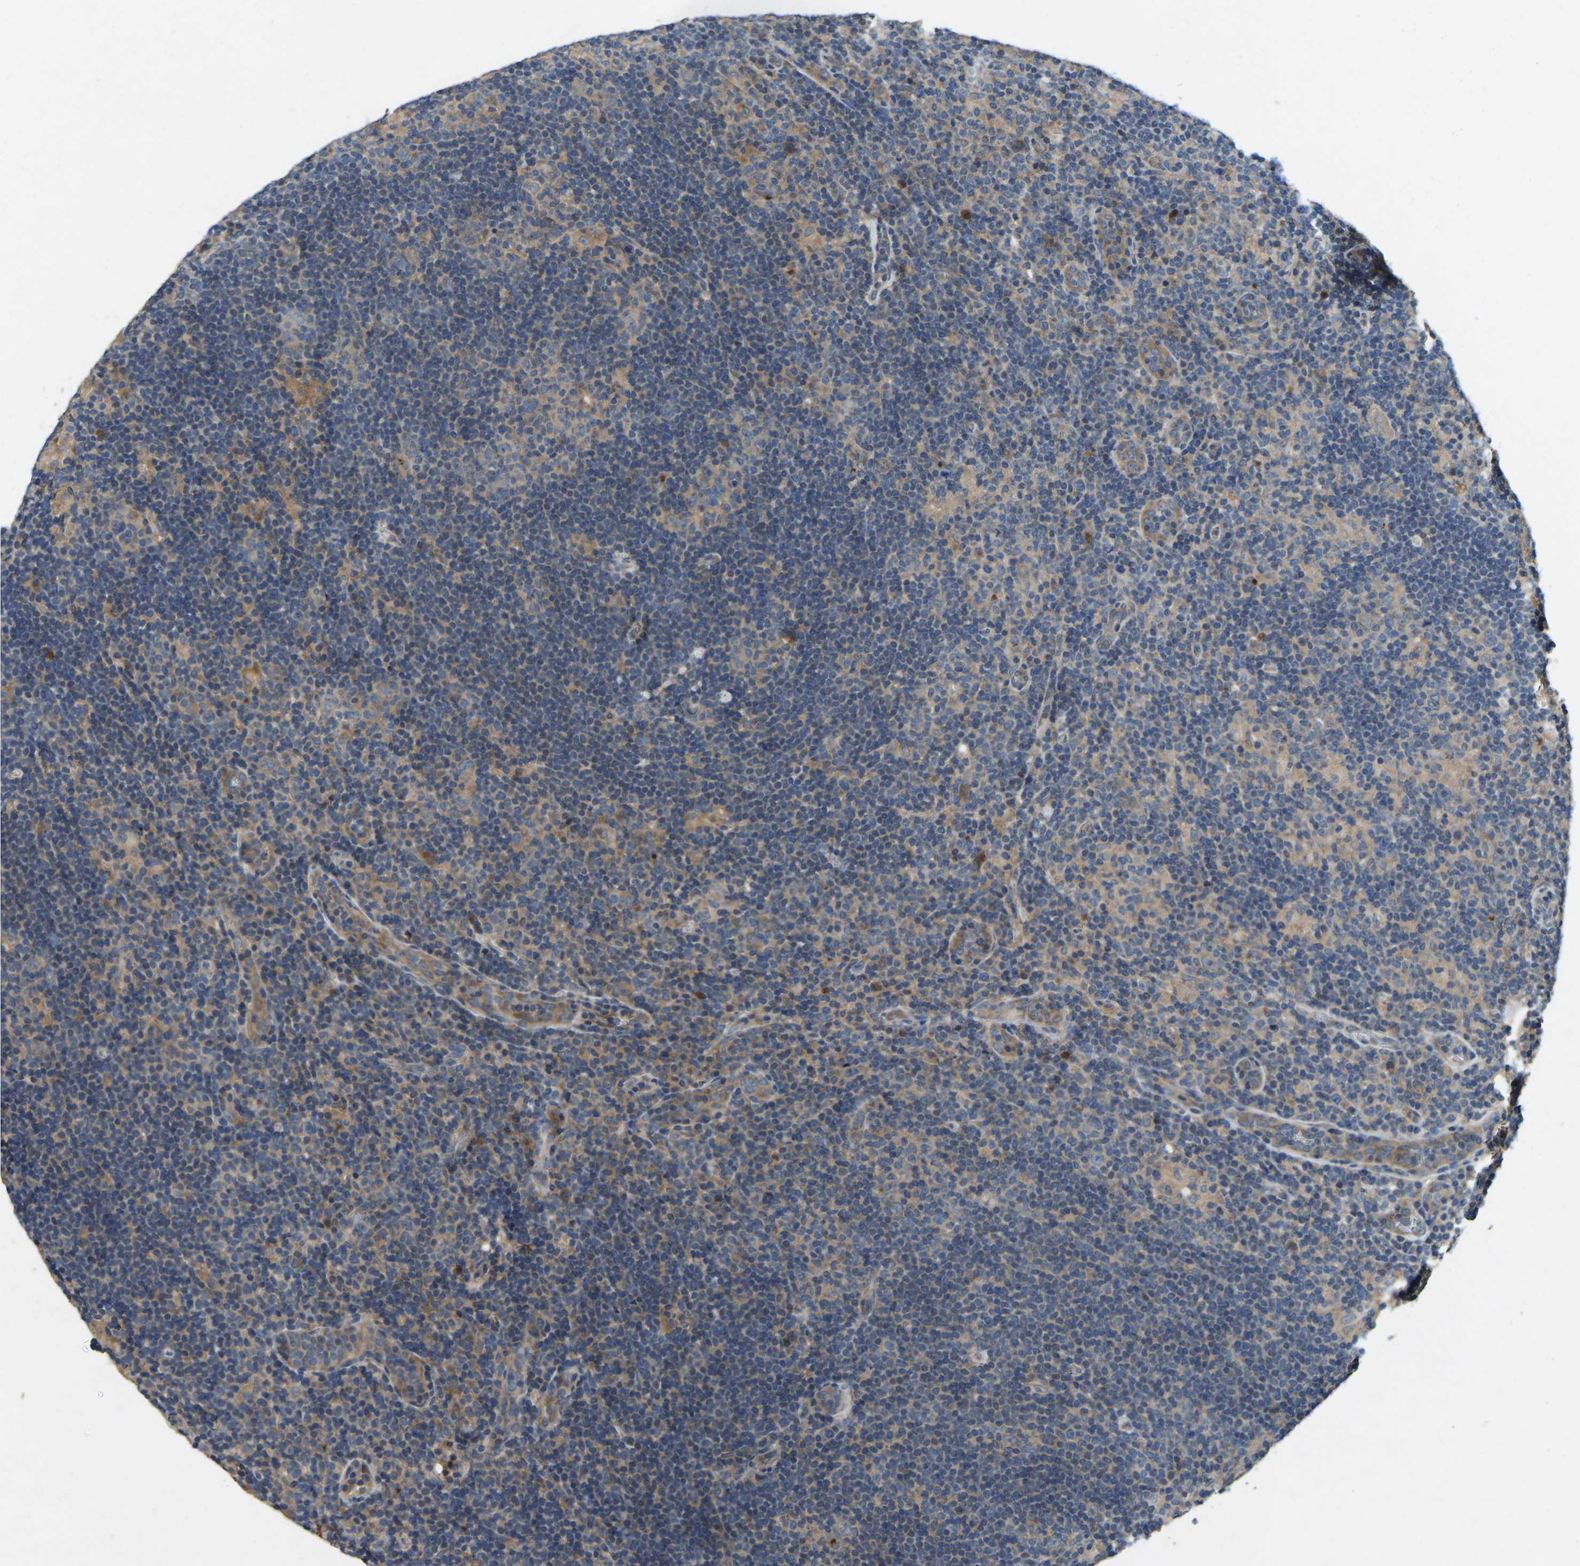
{"staining": {"intensity": "weak", "quantity": "25%-75%", "location": "cytoplasmic/membranous"}, "tissue": "lymphoma", "cell_type": "Tumor cells", "image_type": "cancer", "snomed": [{"axis": "morphology", "description": "Hodgkin's disease, NOS"}, {"axis": "topography", "description": "Lymph node"}], "caption": "Hodgkin's disease stained with a protein marker reveals weak staining in tumor cells.", "gene": "ATP8B1", "patient": {"sex": "female", "age": 57}}